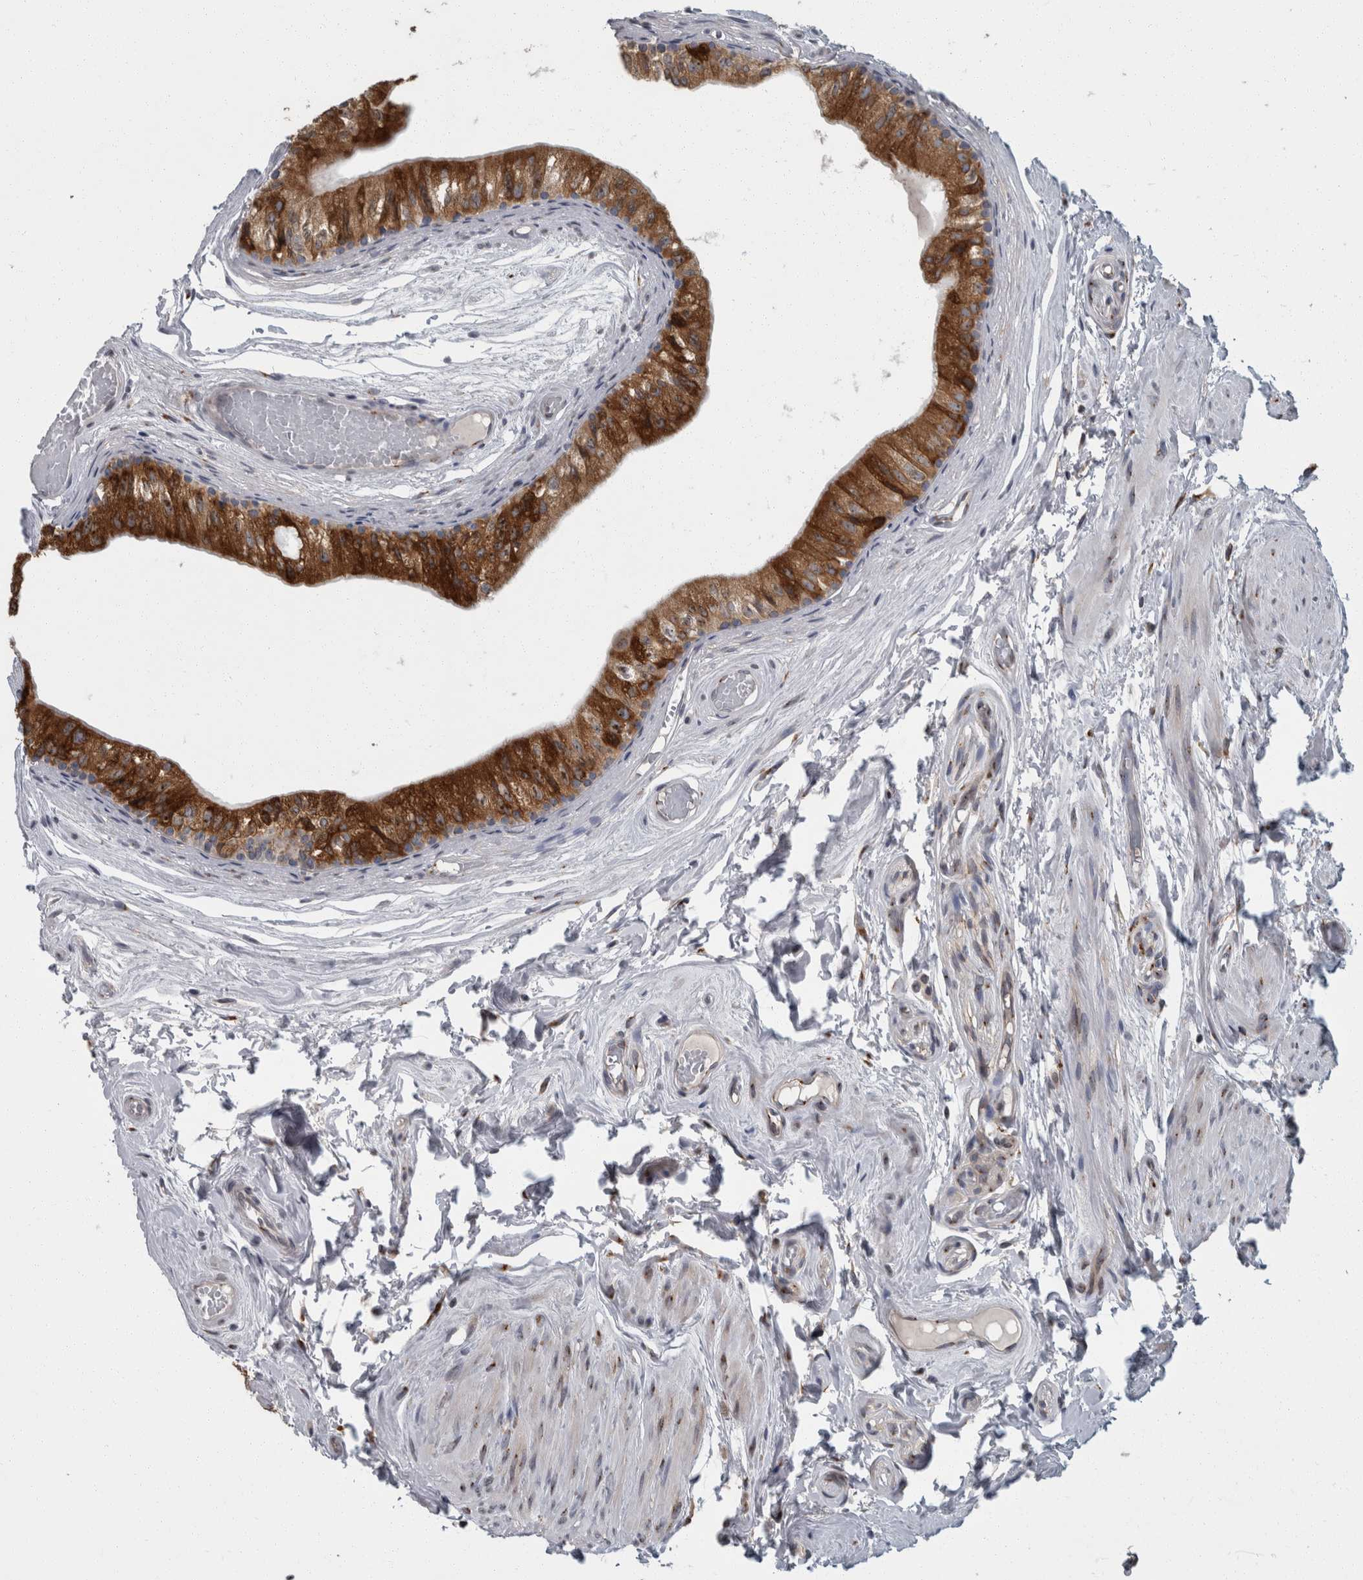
{"staining": {"intensity": "strong", "quantity": ">75%", "location": "cytoplasmic/membranous"}, "tissue": "epididymis", "cell_type": "Glandular cells", "image_type": "normal", "snomed": [{"axis": "morphology", "description": "Normal tissue, NOS"}, {"axis": "topography", "description": "Epididymis"}], "caption": "The photomicrograph demonstrates a brown stain indicating the presence of a protein in the cytoplasmic/membranous of glandular cells in epididymis. Nuclei are stained in blue.", "gene": "LMAN2L", "patient": {"sex": "male", "age": 79}}